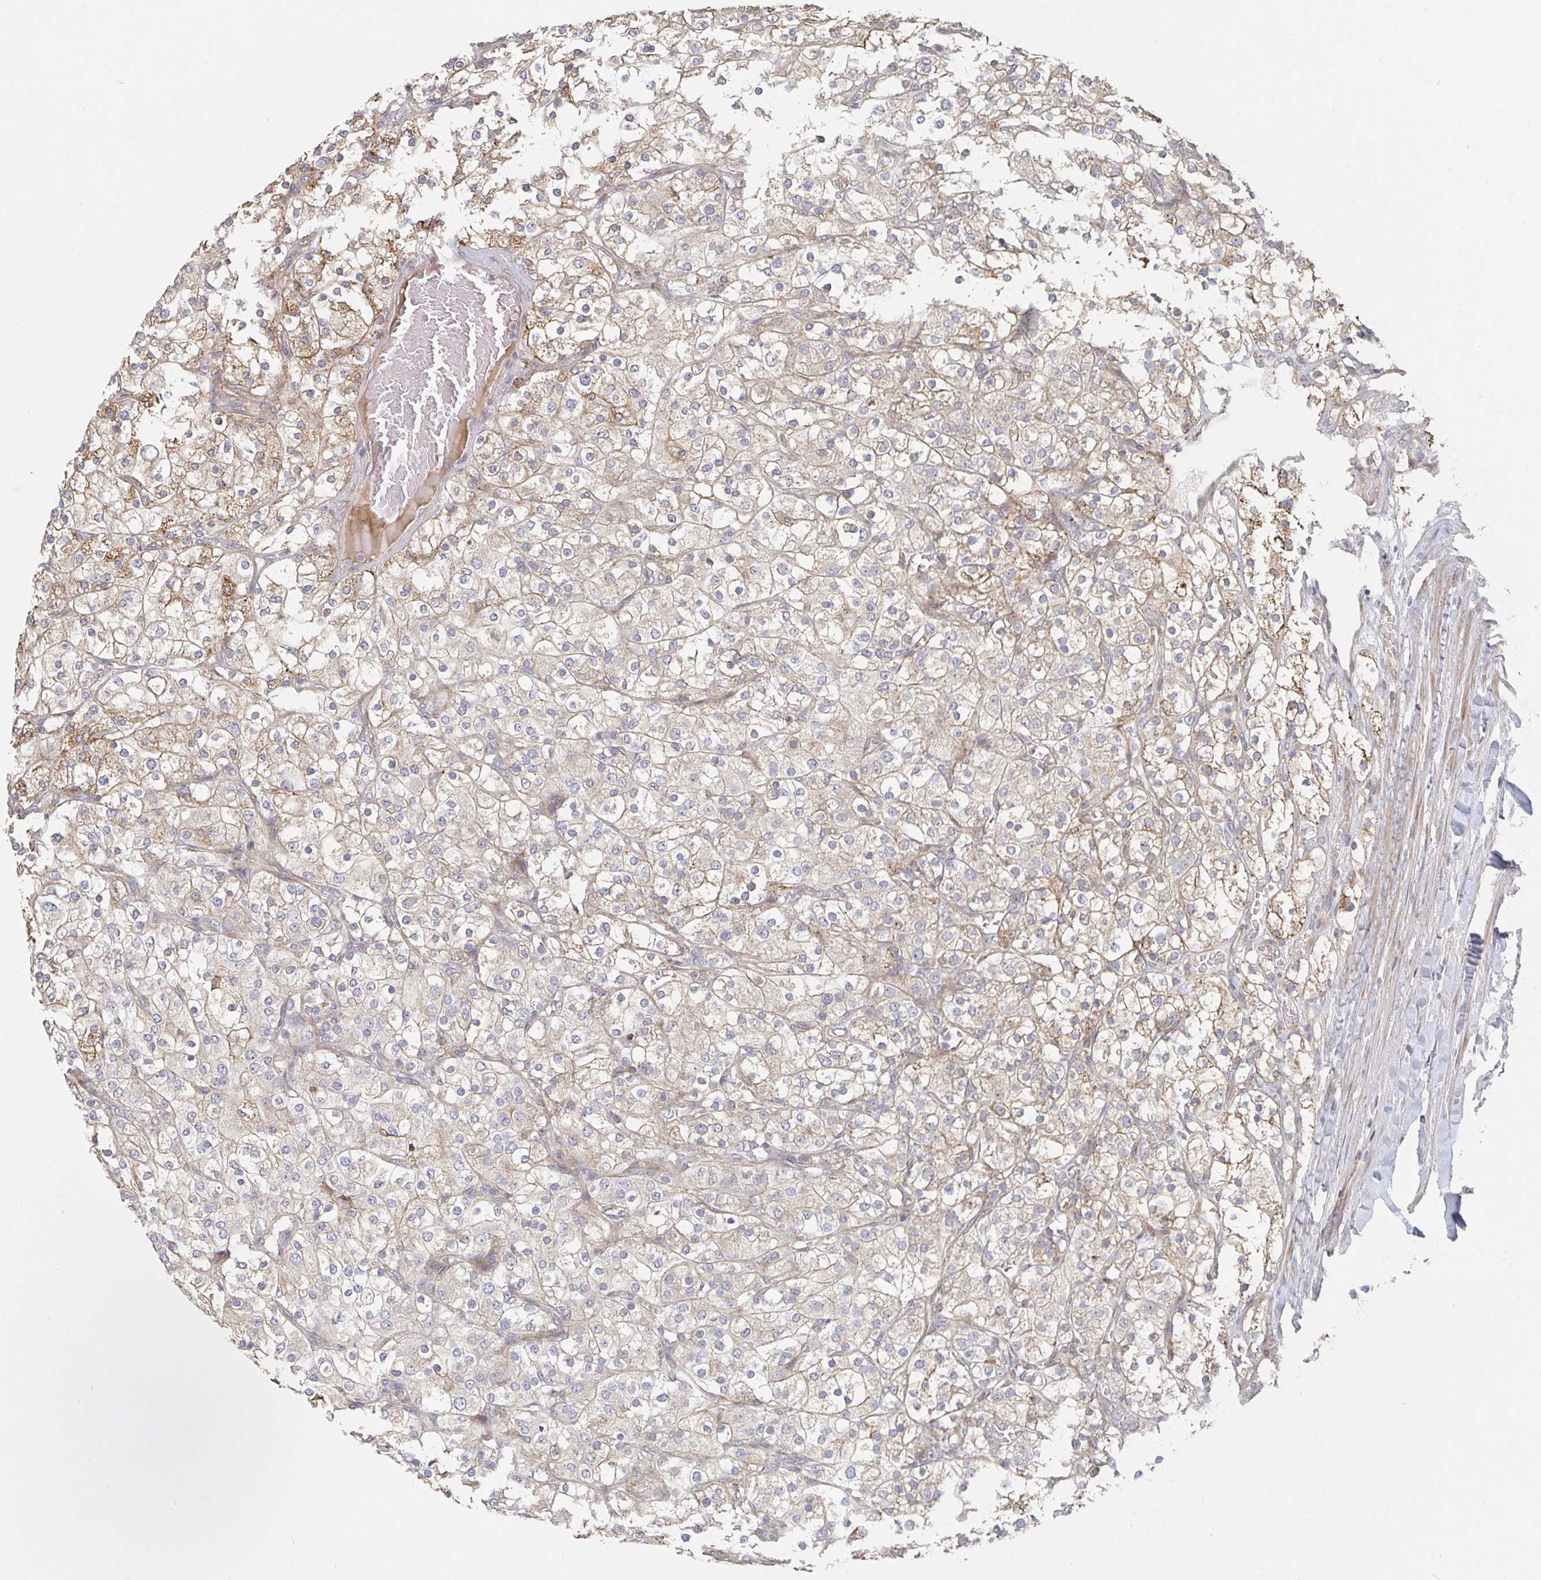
{"staining": {"intensity": "weak", "quantity": ">75%", "location": "cytoplasmic/membranous"}, "tissue": "renal cancer", "cell_type": "Tumor cells", "image_type": "cancer", "snomed": [{"axis": "morphology", "description": "Adenocarcinoma, NOS"}, {"axis": "topography", "description": "Kidney"}], "caption": "A photomicrograph showing weak cytoplasmic/membranous positivity in approximately >75% of tumor cells in adenocarcinoma (renal), as visualized by brown immunohistochemical staining.", "gene": "PTEN", "patient": {"sex": "male", "age": 80}}